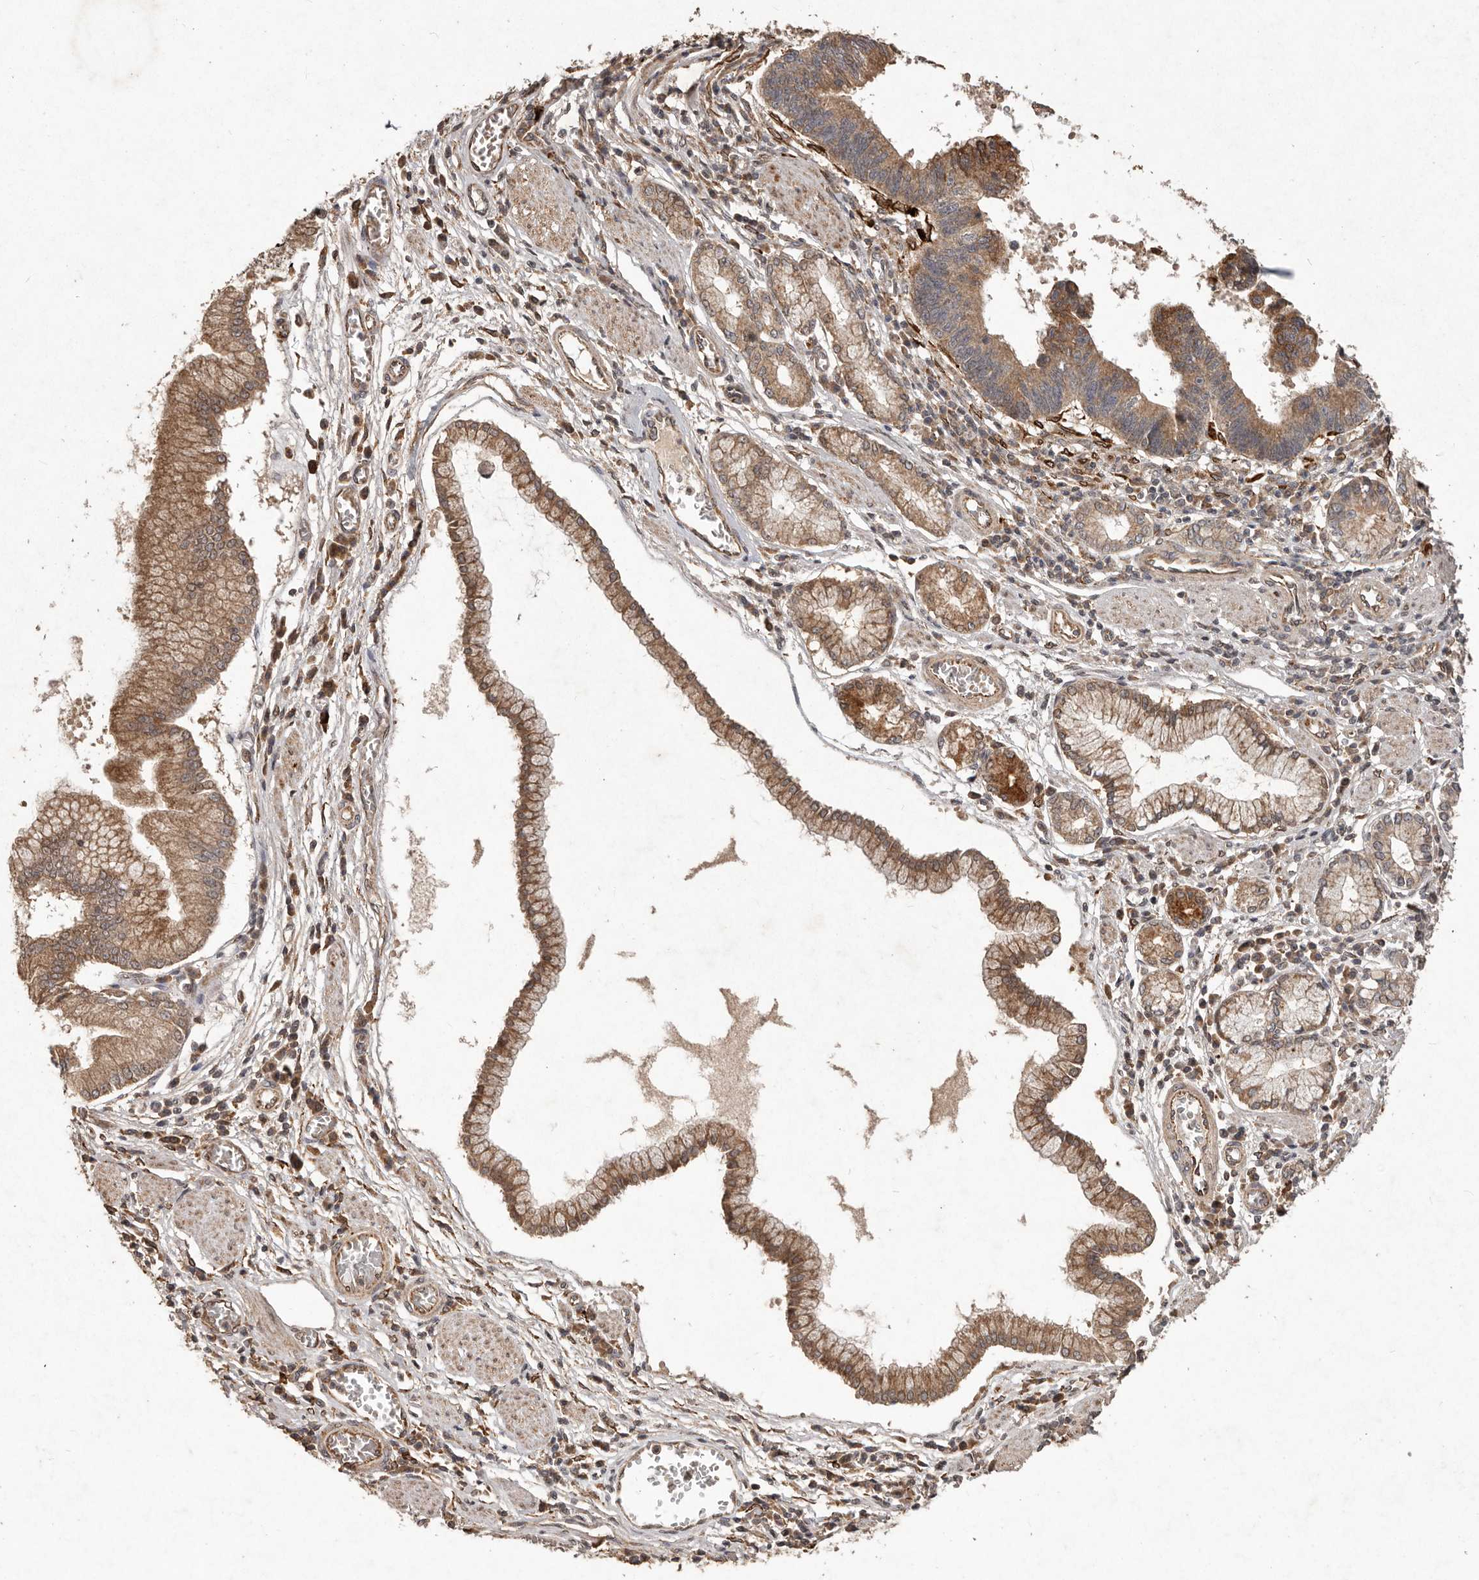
{"staining": {"intensity": "moderate", "quantity": ">75%", "location": "cytoplasmic/membranous"}, "tissue": "stomach cancer", "cell_type": "Tumor cells", "image_type": "cancer", "snomed": [{"axis": "morphology", "description": "Adenocarcinoma, NOS"}, {"axis": "topography", "description": "Stomach"}], "caption": "Protein staining shows moderate cytoplasmic/membranous staining in approximately >75% of tumor cells in stomach cancer.", "gene": "PLOD2", "patient": {"sex": "male", "age": 59}}